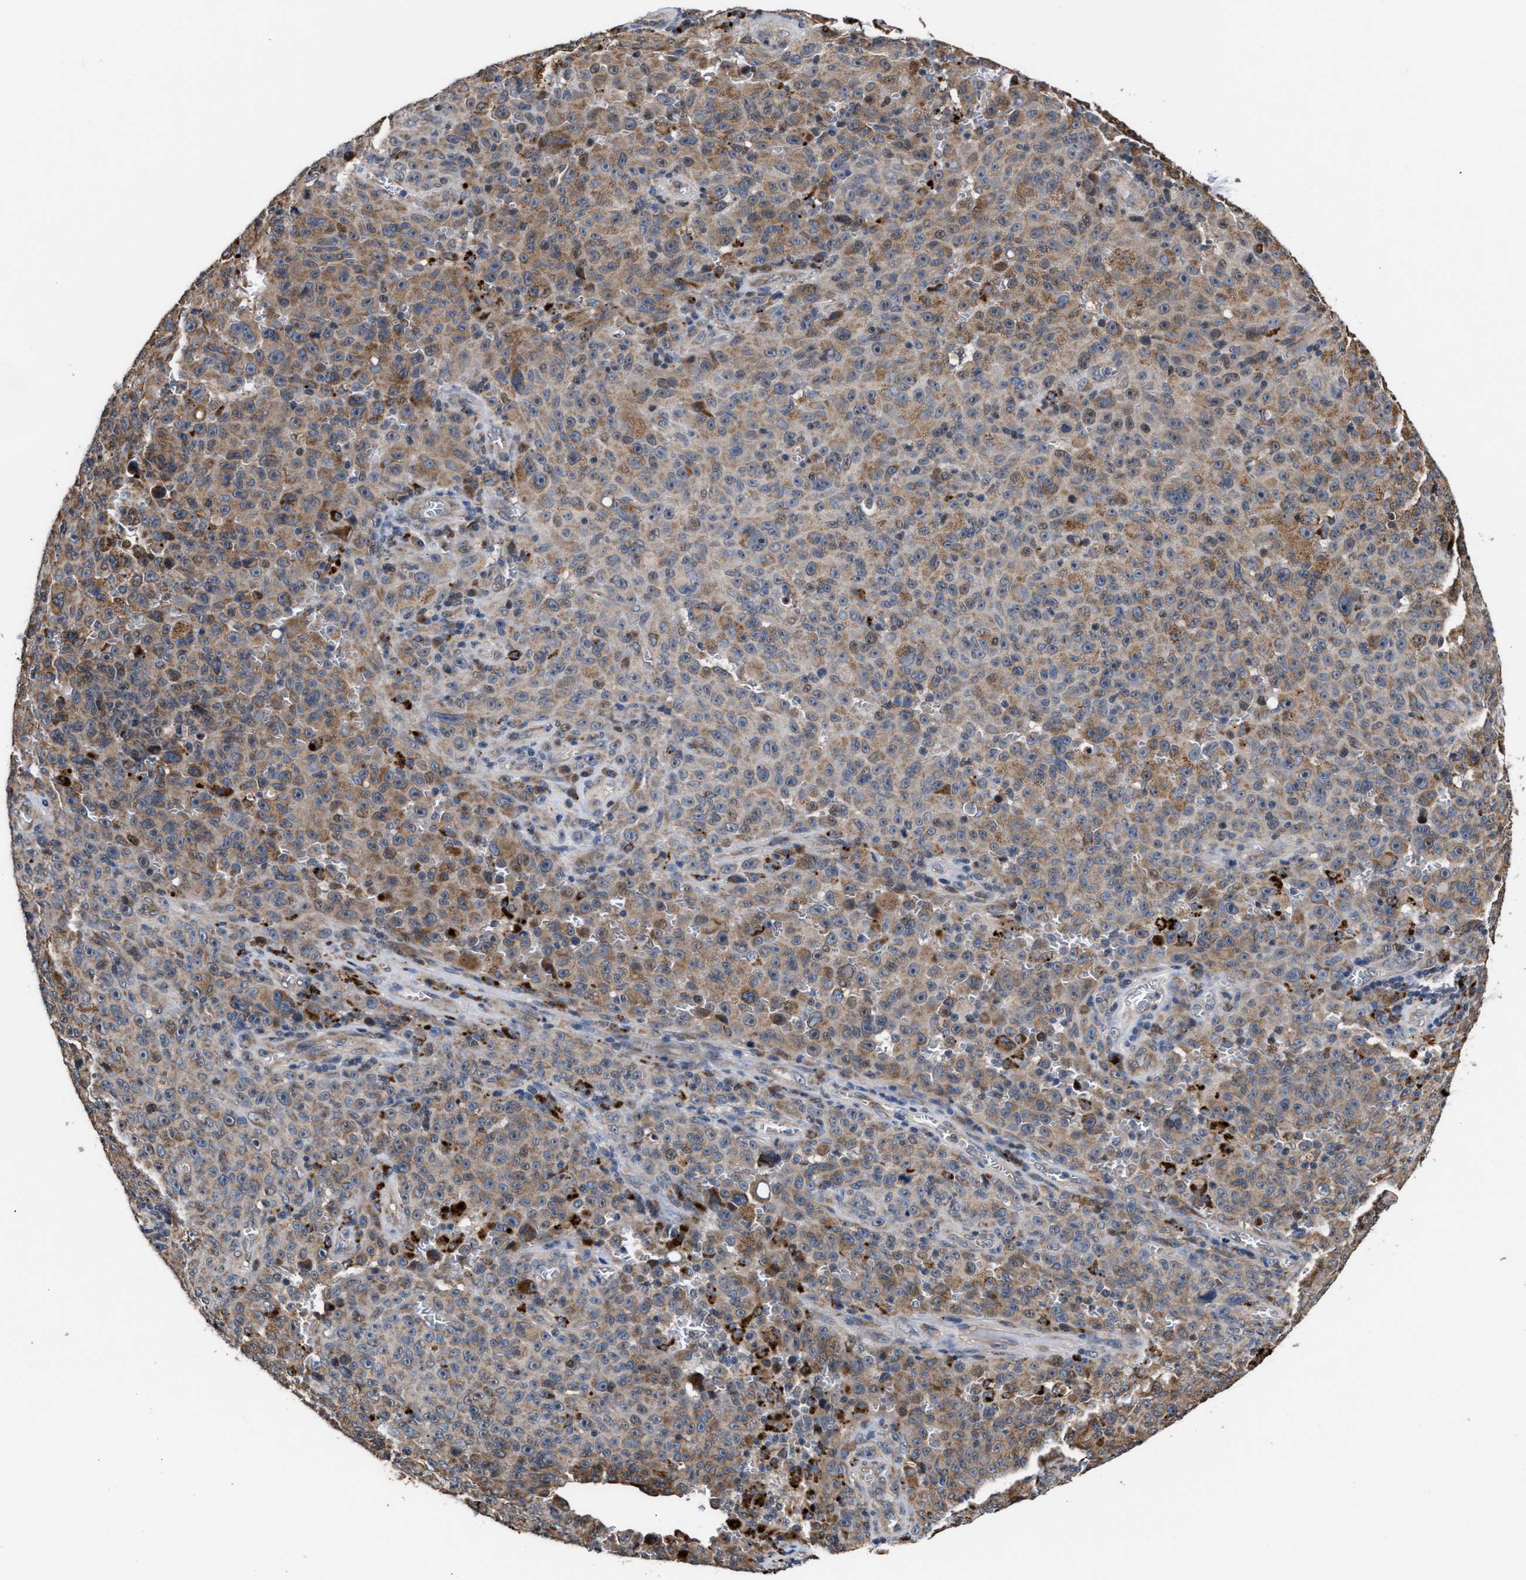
{"staining": {"intensity": "moderate", "quantity": "25%-75%", "location": "cytoplasmic/membranous"}, "tissue": "melanoma", "cell_type": "Tumor cells", "image_type": "cancer", "snomed": [{"axis": "morphology", "description": "Malignant melanoma, NOS"}, {"axis": "topography", "description": "Skin"}], "caption": "Protein expression analysis of human melanoma reveals moderate cytoplasmic/membranous expression in approximately 25%-75% of tumor cells. The staining is performed using DAB brown chromogen to label protein expression. The nuclei are counter-stained blue using hematoxylin.", "gene": "GOSR1", "patient": {"sex": "female", "age": 82}}